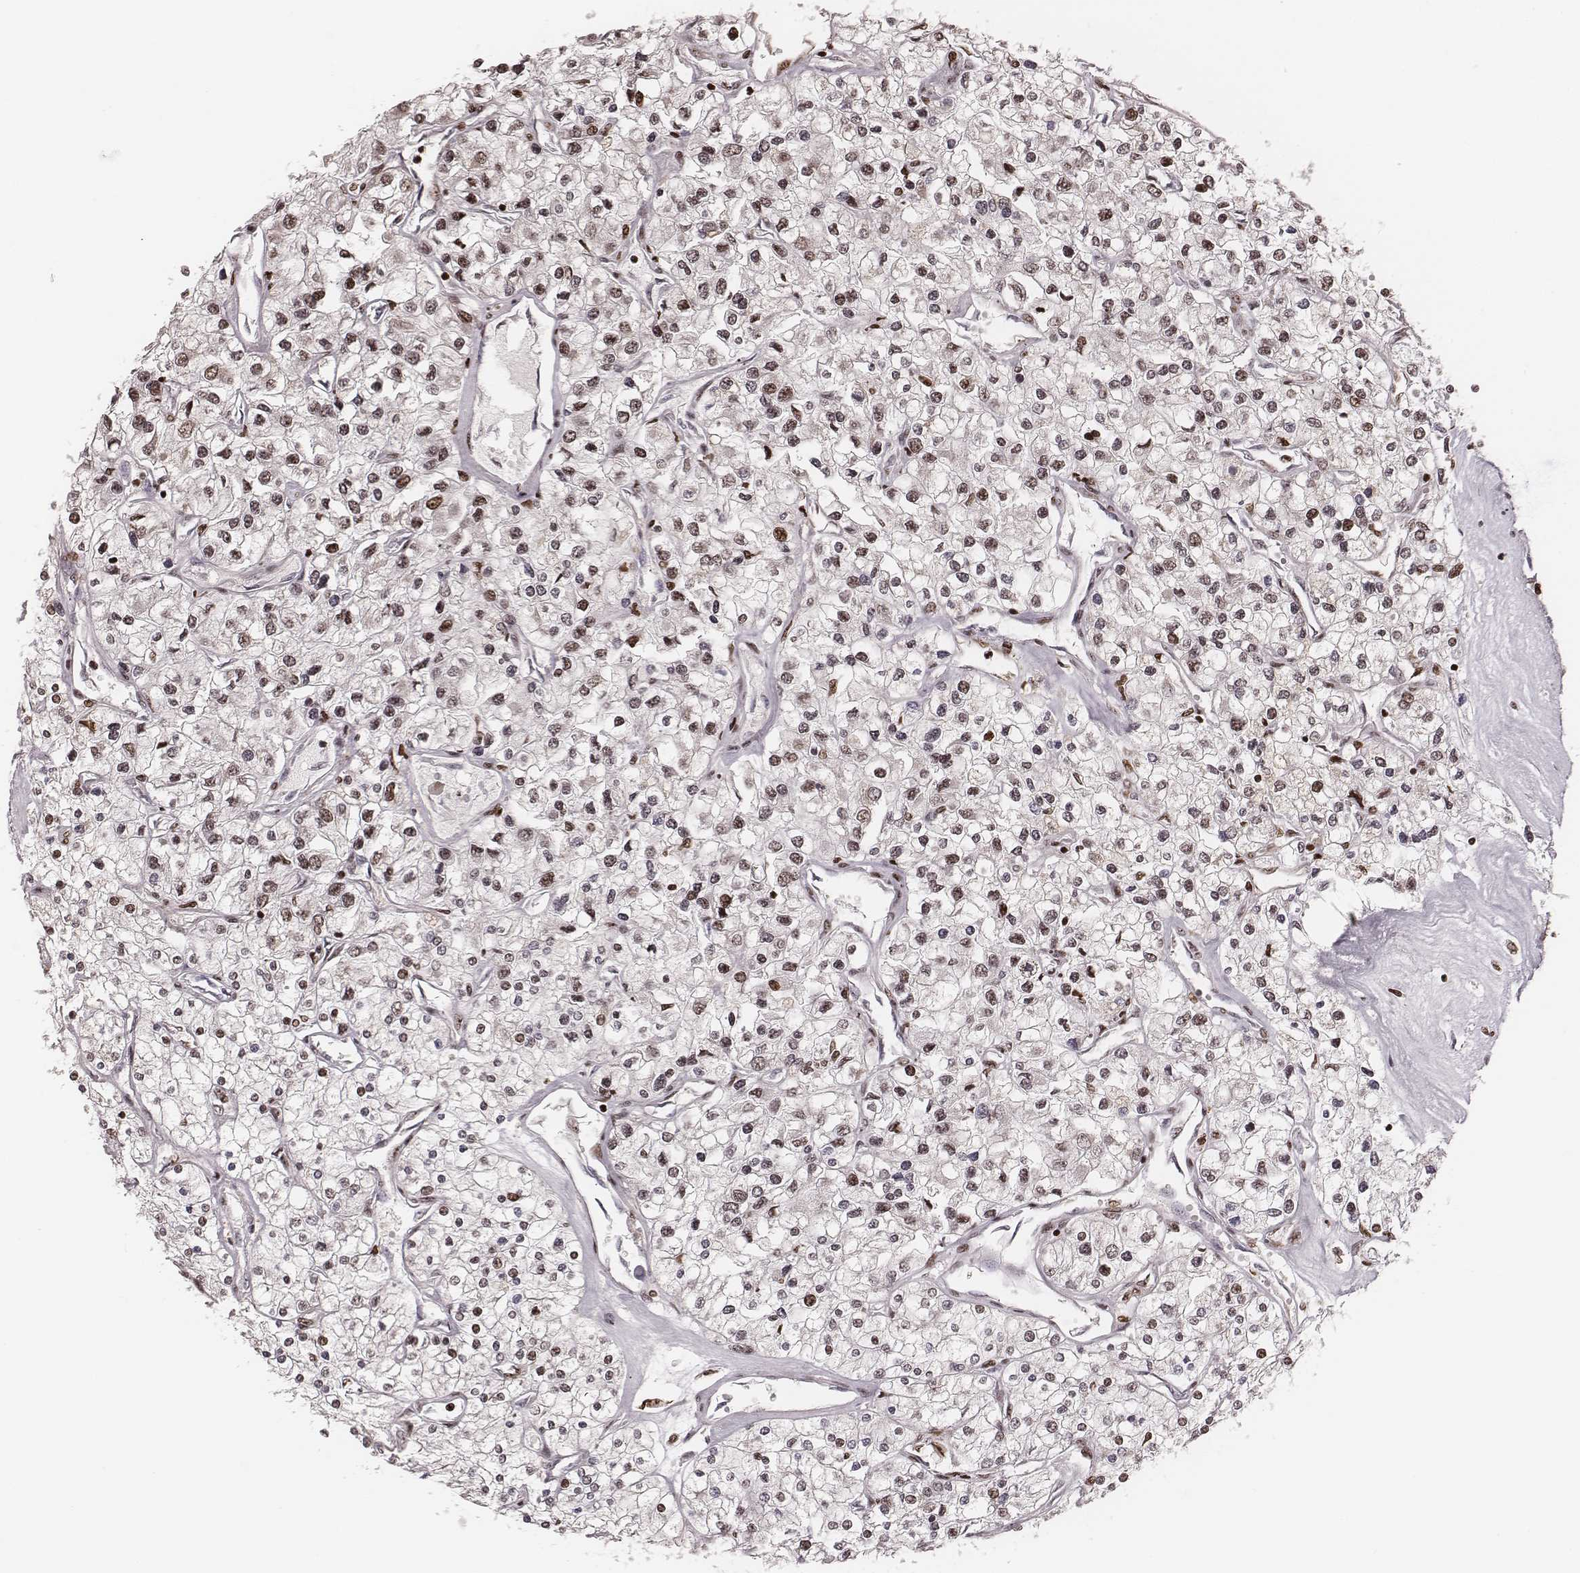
{"staining": {"intensity": "weak", "quantity": "<25%", "location": "nuclear"}, "tissue": "renal cancer", "cell_type": "Tumor cells", "image_type": "cancer", "snomed": [{"axis": "morphology", "description": "Adenocarcinoma, NOS"}, {"axis": "topography", "description": "Kidney"}], "caption": "Tumor cells show no significant protein positivity in adenocarcinoma (renal).", "gene": "VRK3", "patient": {"sex": "male", "age": 80}}